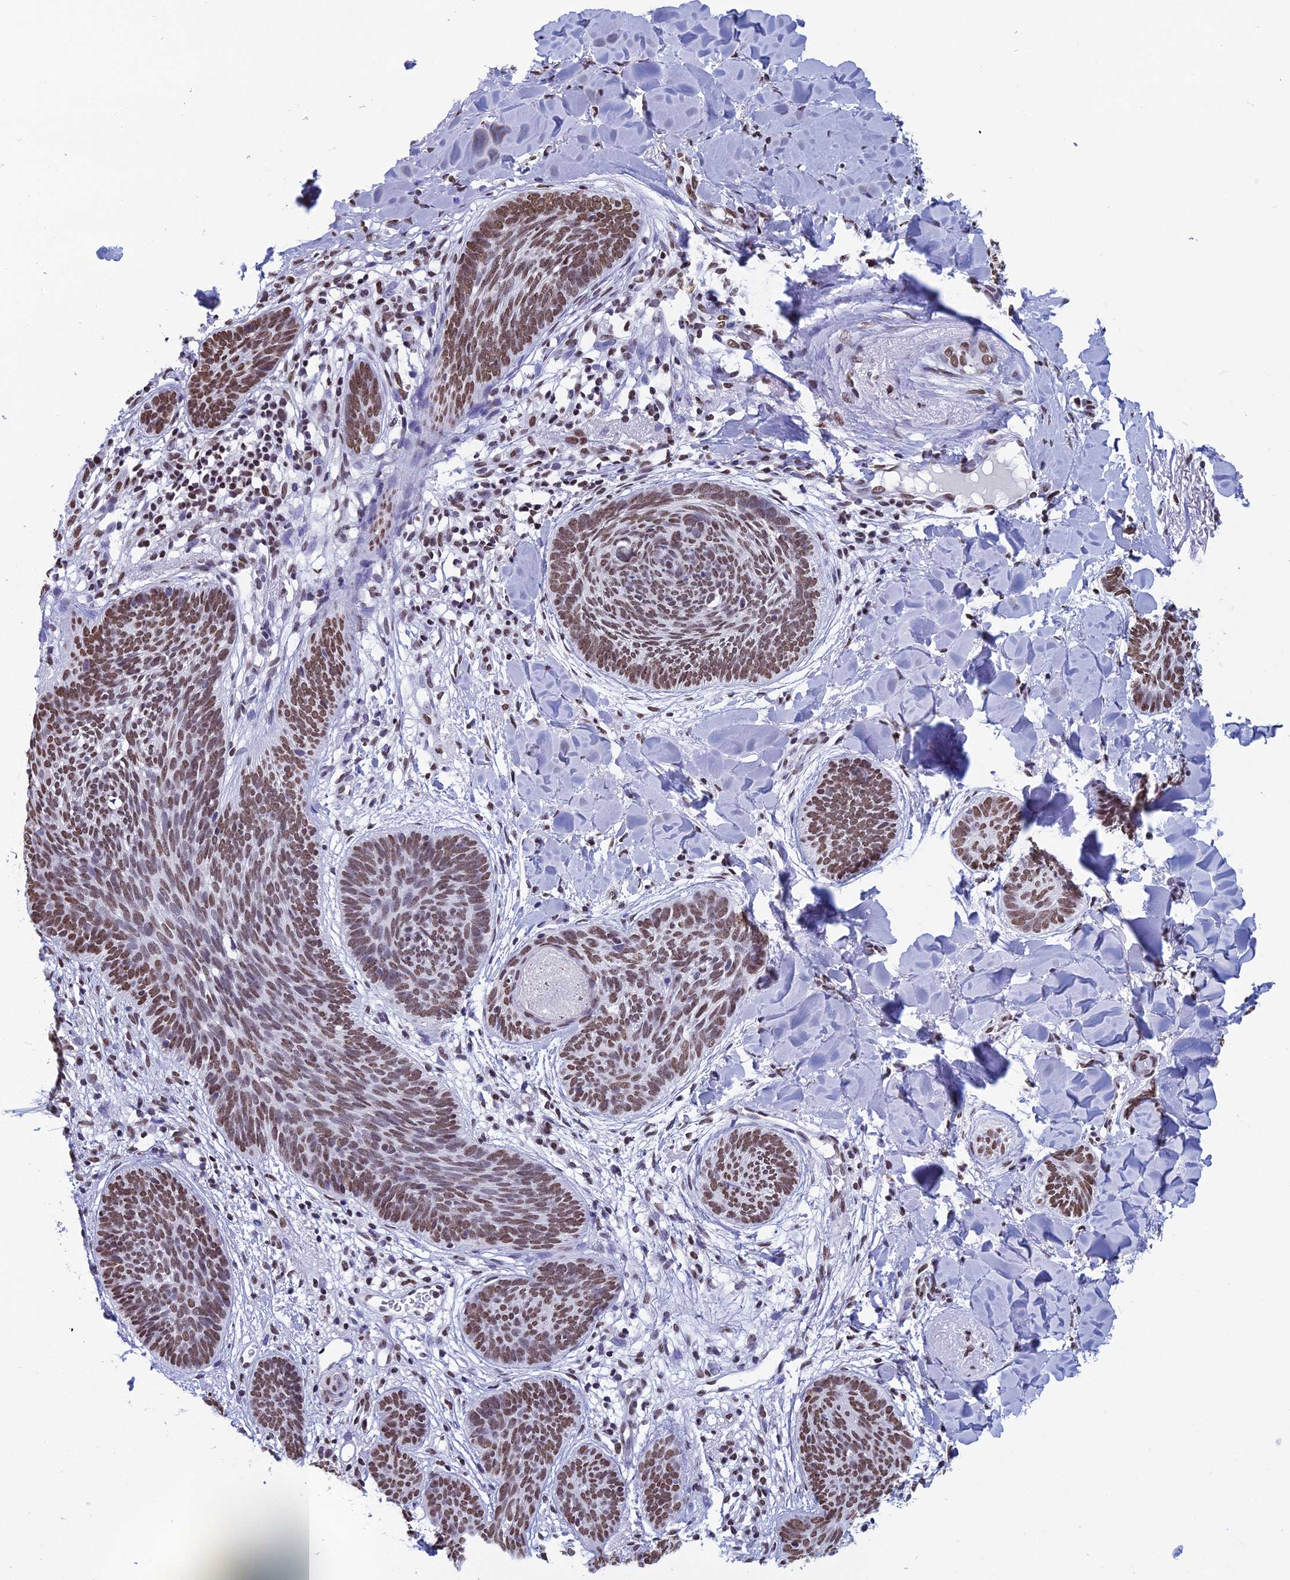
{"staining": {"intensity": "moderate", "quantity": ">75%", "location": "nuclear"}, "tissue": "skin cancer", "cell_type": "Tumor cells", "image_type": "cancer", "snomed": [{"axis": "morphology", "description": "Basal cell carcinoma"}, {"axis": "topography", "description": "Skin"}], "caption": "Approximately >75% of tumor cells in human skin cancer demonstrate moderate nuclear protein expression as visualized by brown immunohistochemical staining.", "gene": "PRAMEF12", "patient": {"sex": "female", "age": 81}}